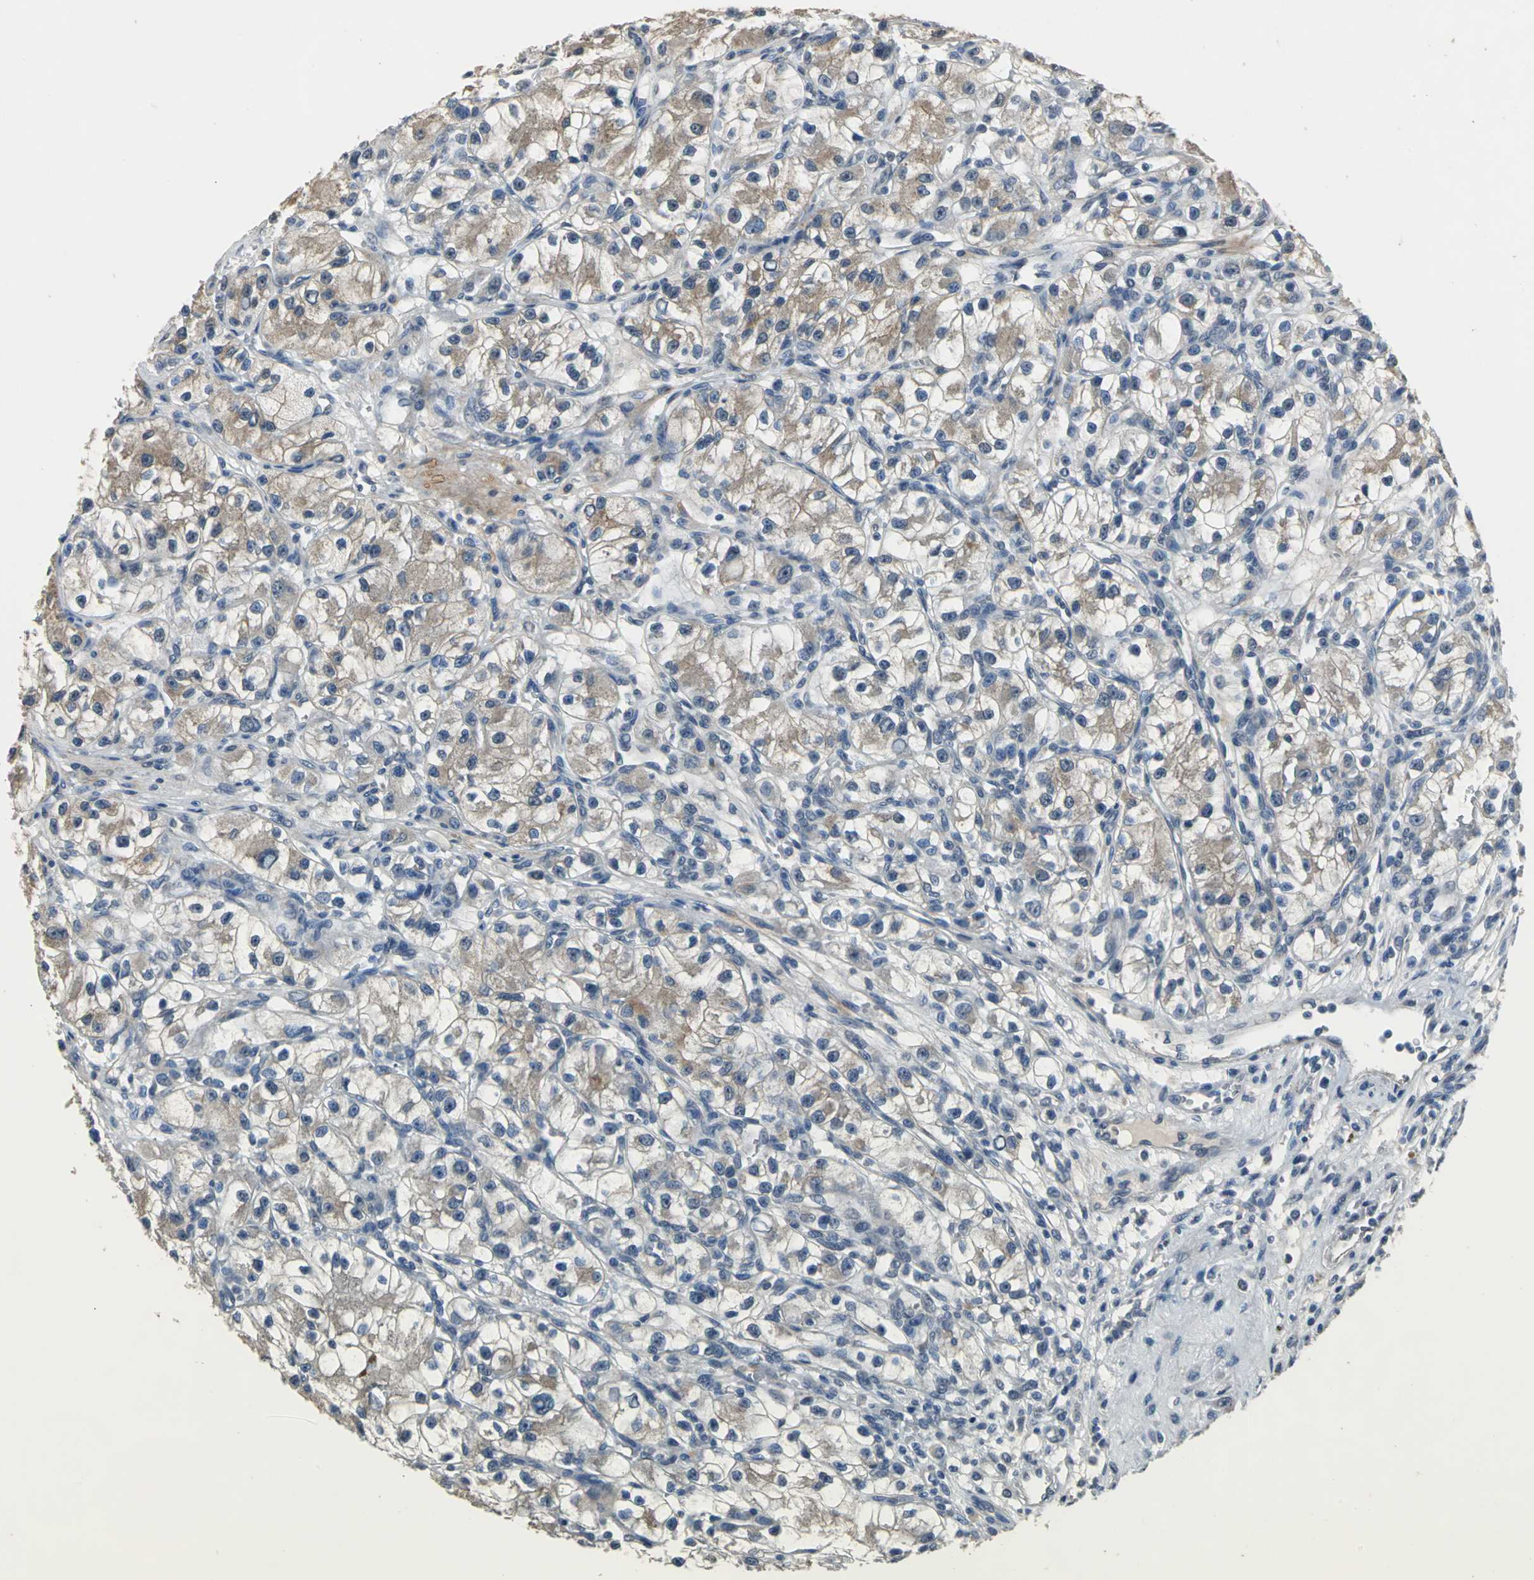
{"staining": {"intensity": "weak", "quantity": ">75%", "location": "cytoplasmic/membranous"}, "tissue": "renal cancer", "cell_type": "Tumor cells", "image_type": "cancer", "snomed": [{"axis": "morphology", "description": "Adenocarcinoma, NOS"}, {"axis": "topography", "description": "Kidney"}], "caption": "Protein analysis of renal cancer (adenocarcinoma) tissue demonstrates weak cytoplasmic/membranous expression in about >75% of tumor cells.", "gene": "OCLN", "patient": {"sex": "female", "age": 57}}